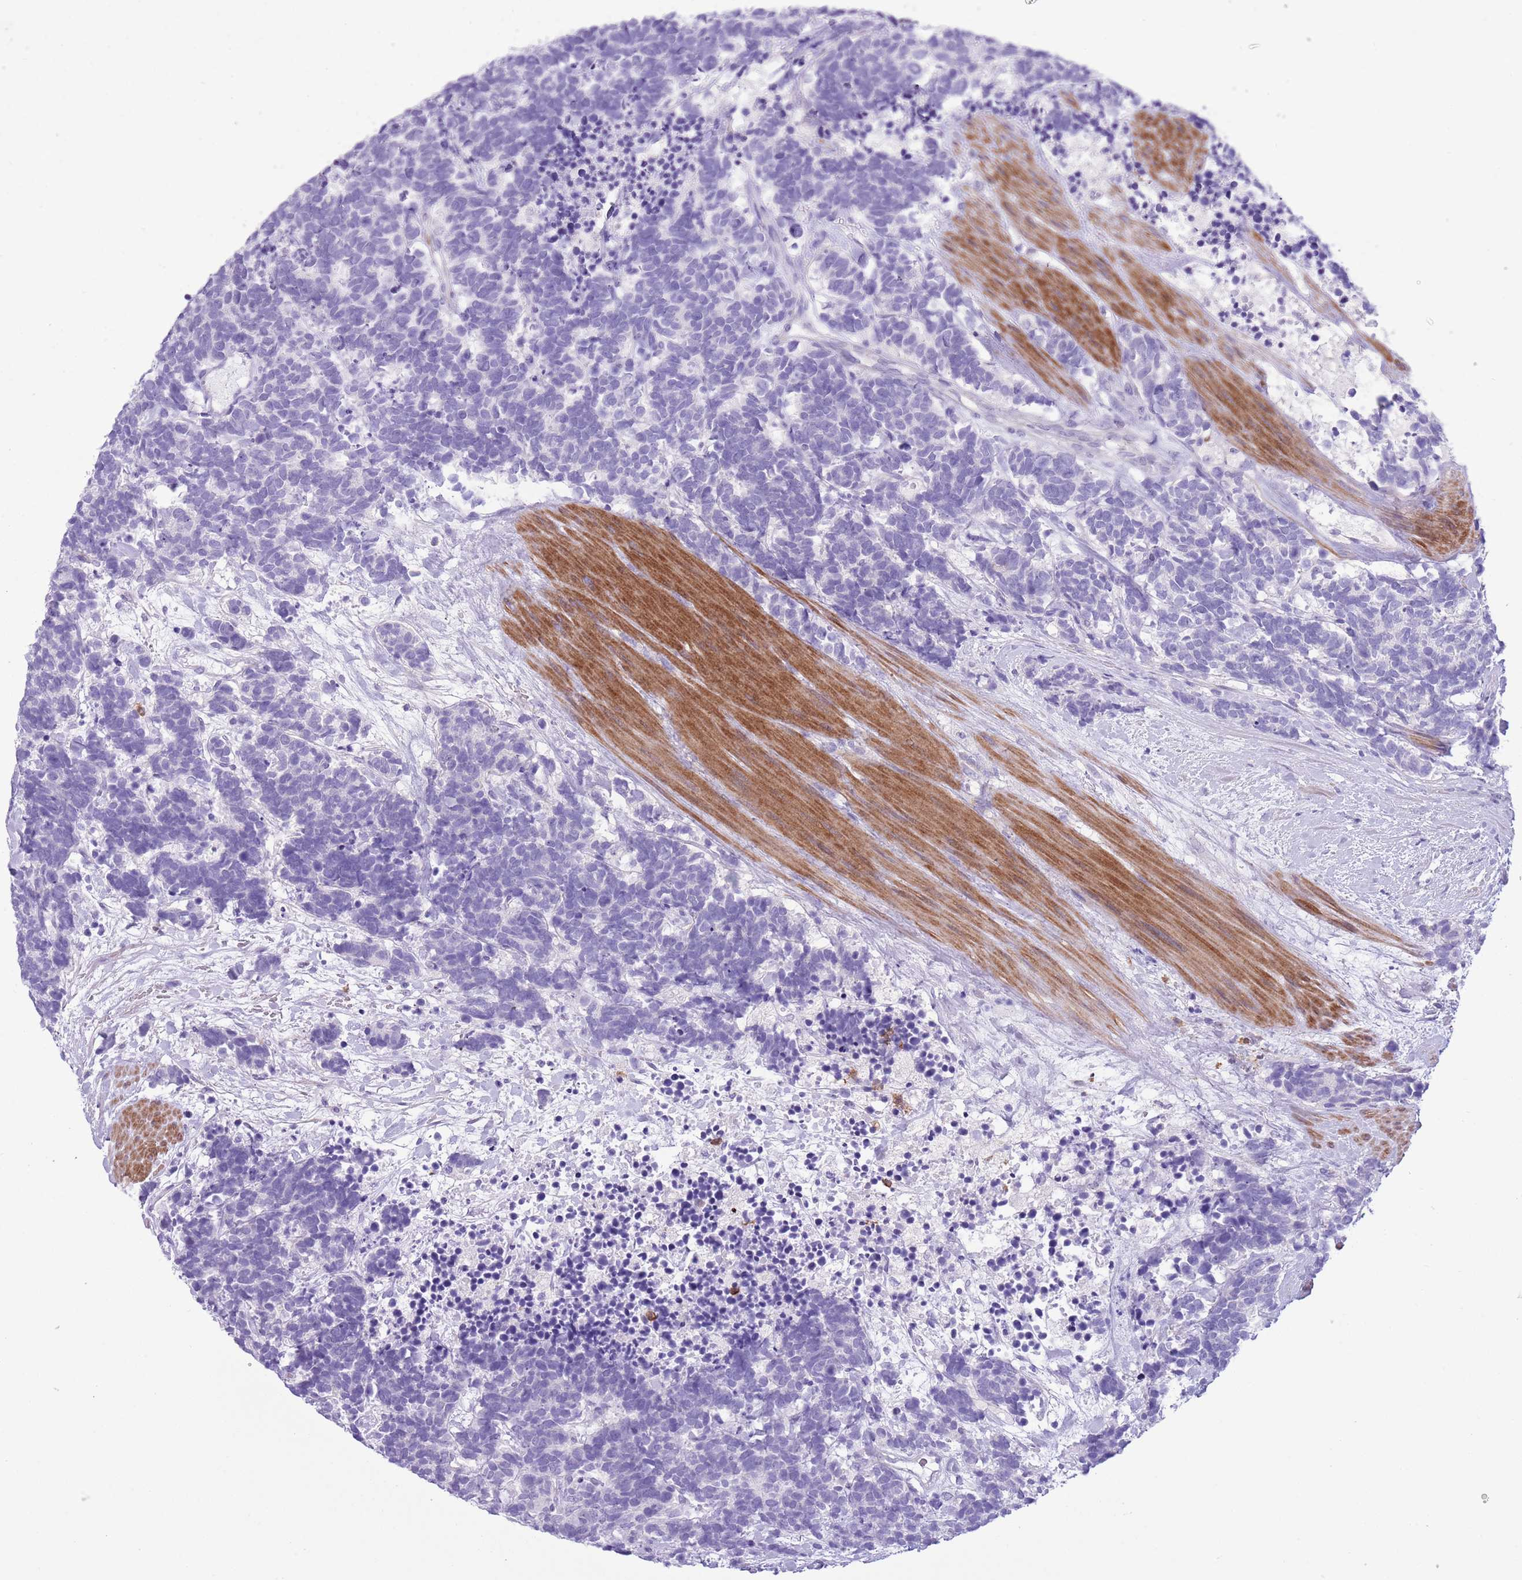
{"staining": {"intensity": "negative", "quantity": "none", "location": "none"}, "tissue": "carcinoid", "cell_type": "Tumor cells", "image_type": "cancer", "snomed": [{"axis": "morphology", "description": "Carcinoma, NOS"}, {"axis": "morphology", "description": "Carcinoid, malignant, NOS"}, {"axis": "topography", "description": "Prostate"}], "caption": "Histopathology image shows no protein expression in tumor cells of malignant carcinoid tissue.", "gene": "OR6M1", "patient": {"sex": "male", "age": 57}}